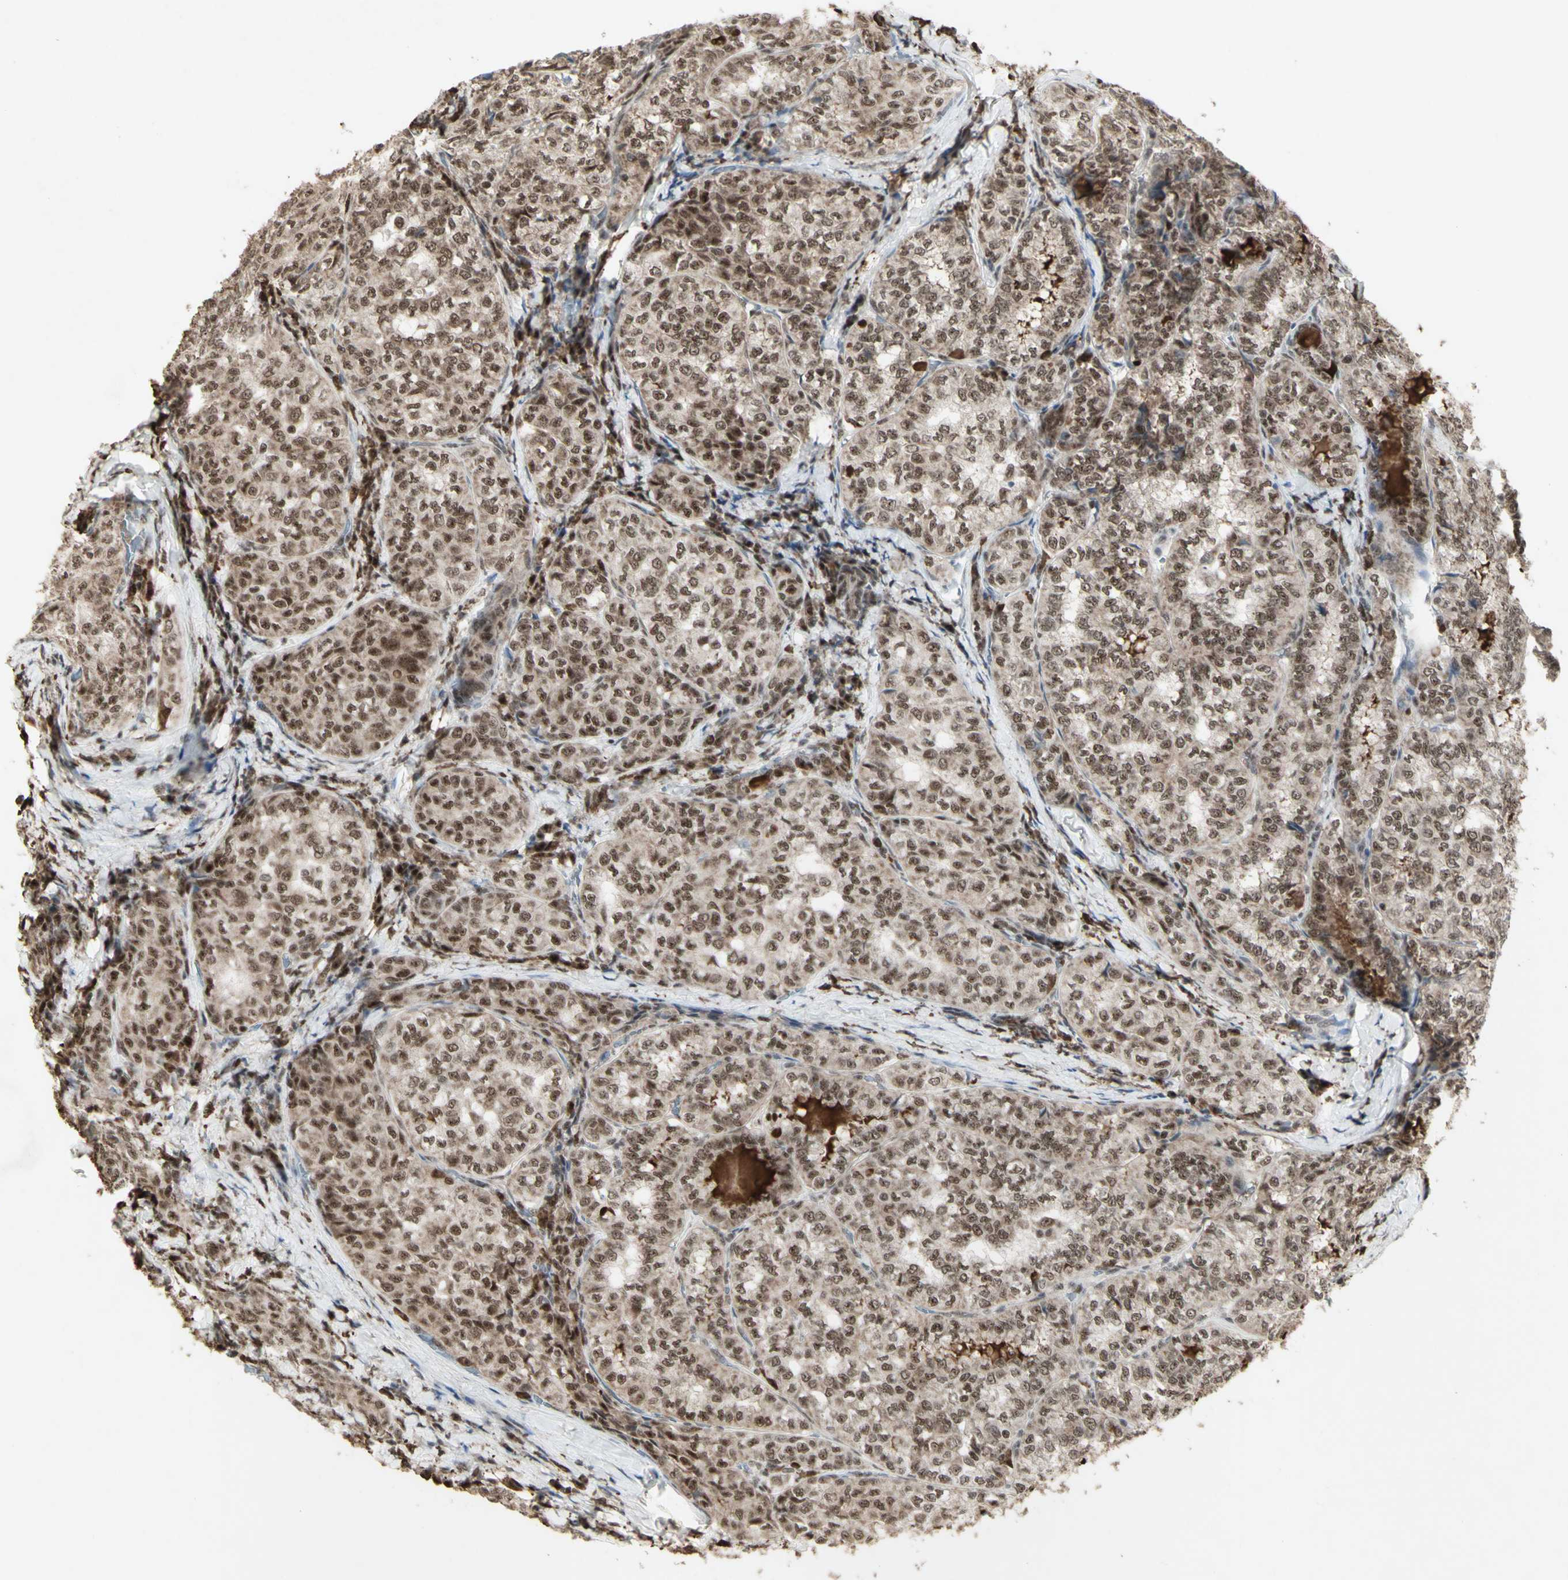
{"staining": {"intensity": "moderate", "quantity": ">75%", "location": "cytoplasmic/membranous,nuclear"}, "tissue": "thyroid cancer", "cell_type": "Tumor cells", "image_type": "cancer", "snomed": [{"axis": "morphology", "description": "Normal tissue, NOS"}, {"axis": "morphology", "description": "Papillary adenocarcinoma, NOS"}, {"axis": "topography", "description": "Thyroid gland"}], "caption": "Immunohistochemistry (IHC) of human thyroid cancer (papillary adenocarcinoma) displays medium levels of moderate cytoplasmic/membranous and nuclear expression in about >75% of tumor cells.", "gene": "CCNT1", "patient": {"sex": "female", "age": 30}}